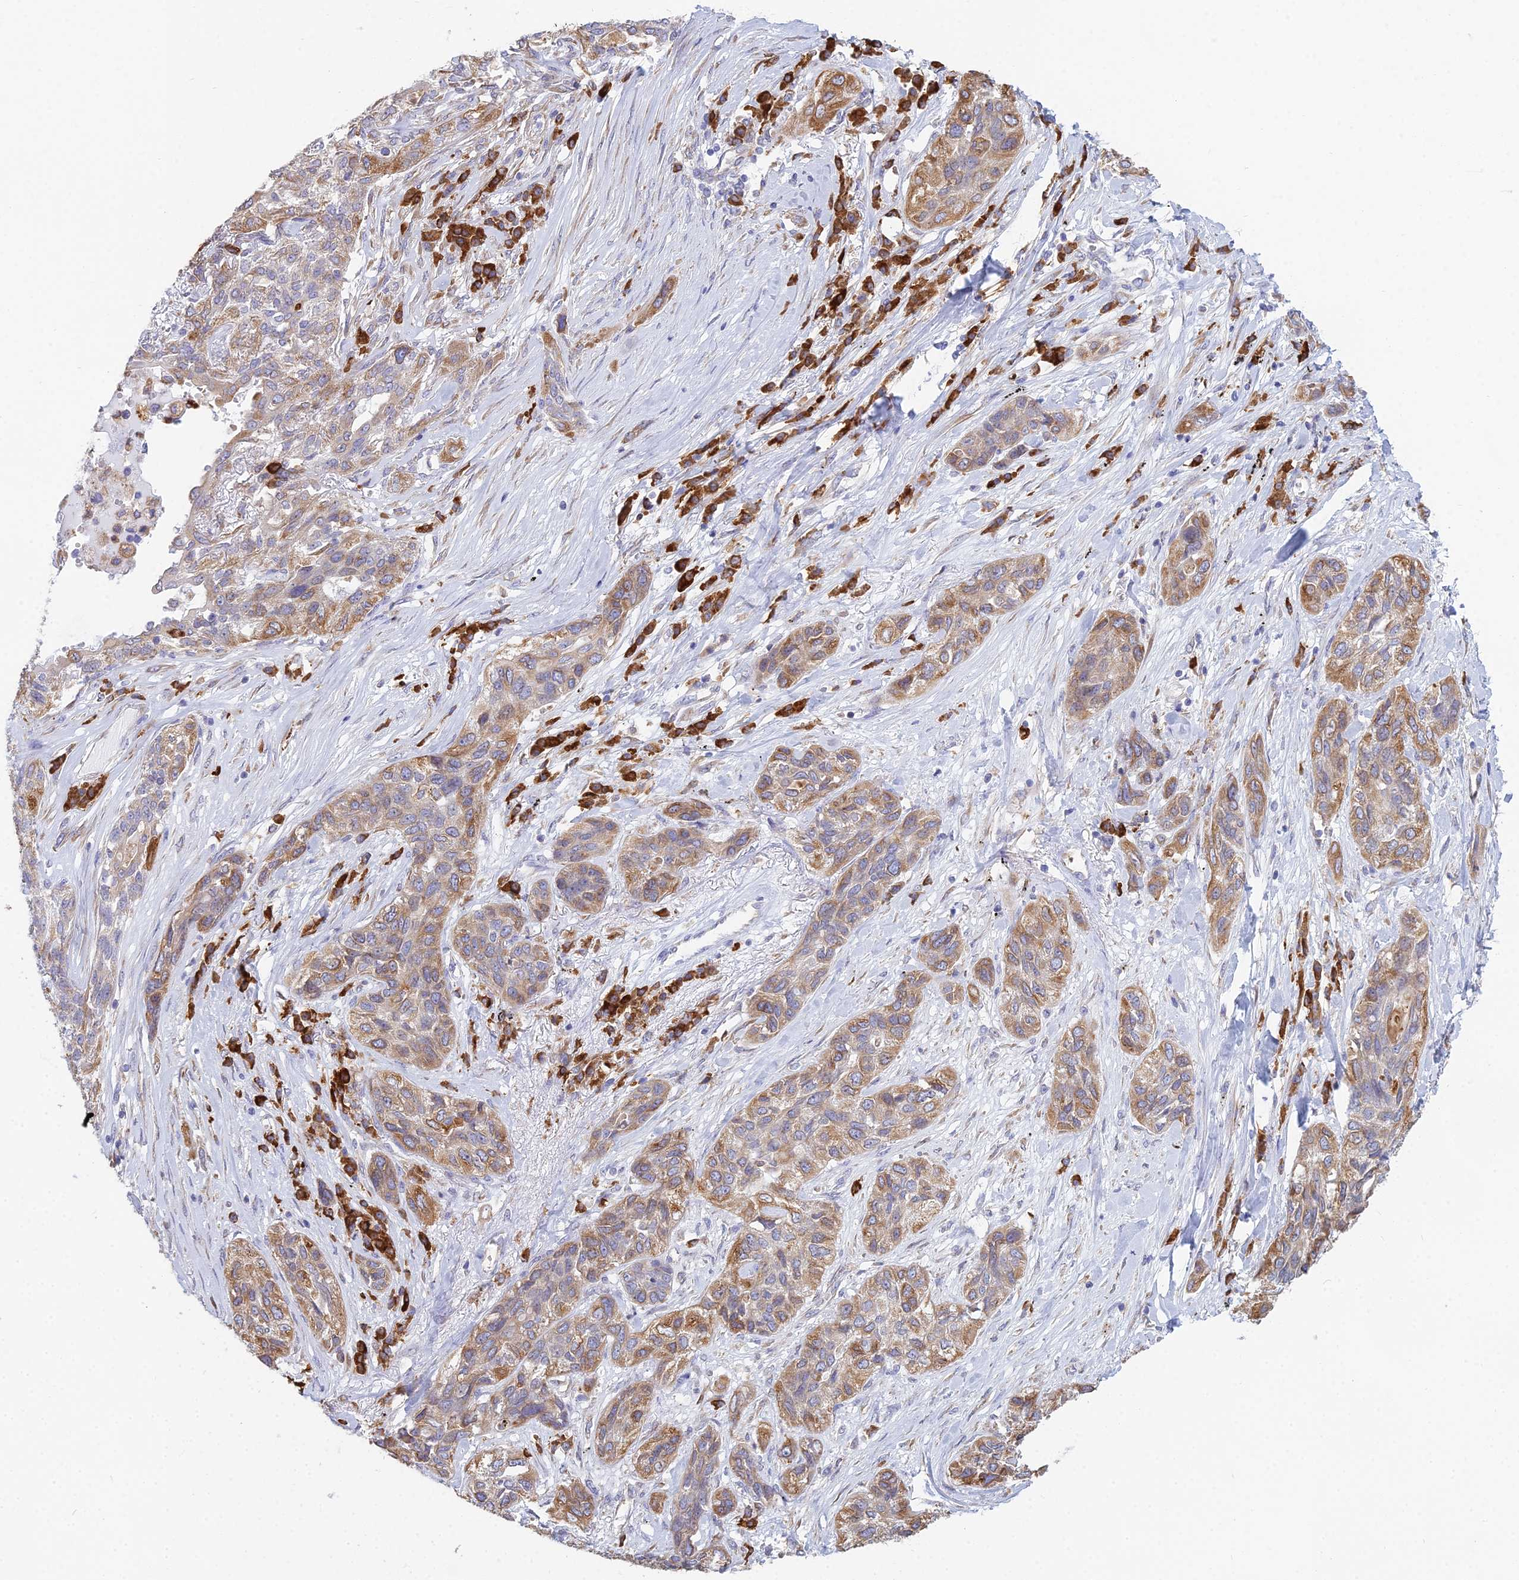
{"staining": {"intensity": "moderate", "quantity": ">75%", "location": "cytoplasmic/membranous"}, "tissue": "lung cancer", "cell_type": "Tumor cells", "image_type": "cancer", "snomed": [{"axis": "morphology", "description": "Squamous cell carcinoma, NOS"}, {"axis": "topography", "description": "Lung"}], "caption": "Human lung cancer (squamous cell carcinoma) stained with a protein marker displays moderate staining in tumor cells.", "gene": "HM13", "patient": {"sex": "female", "age": 70}}